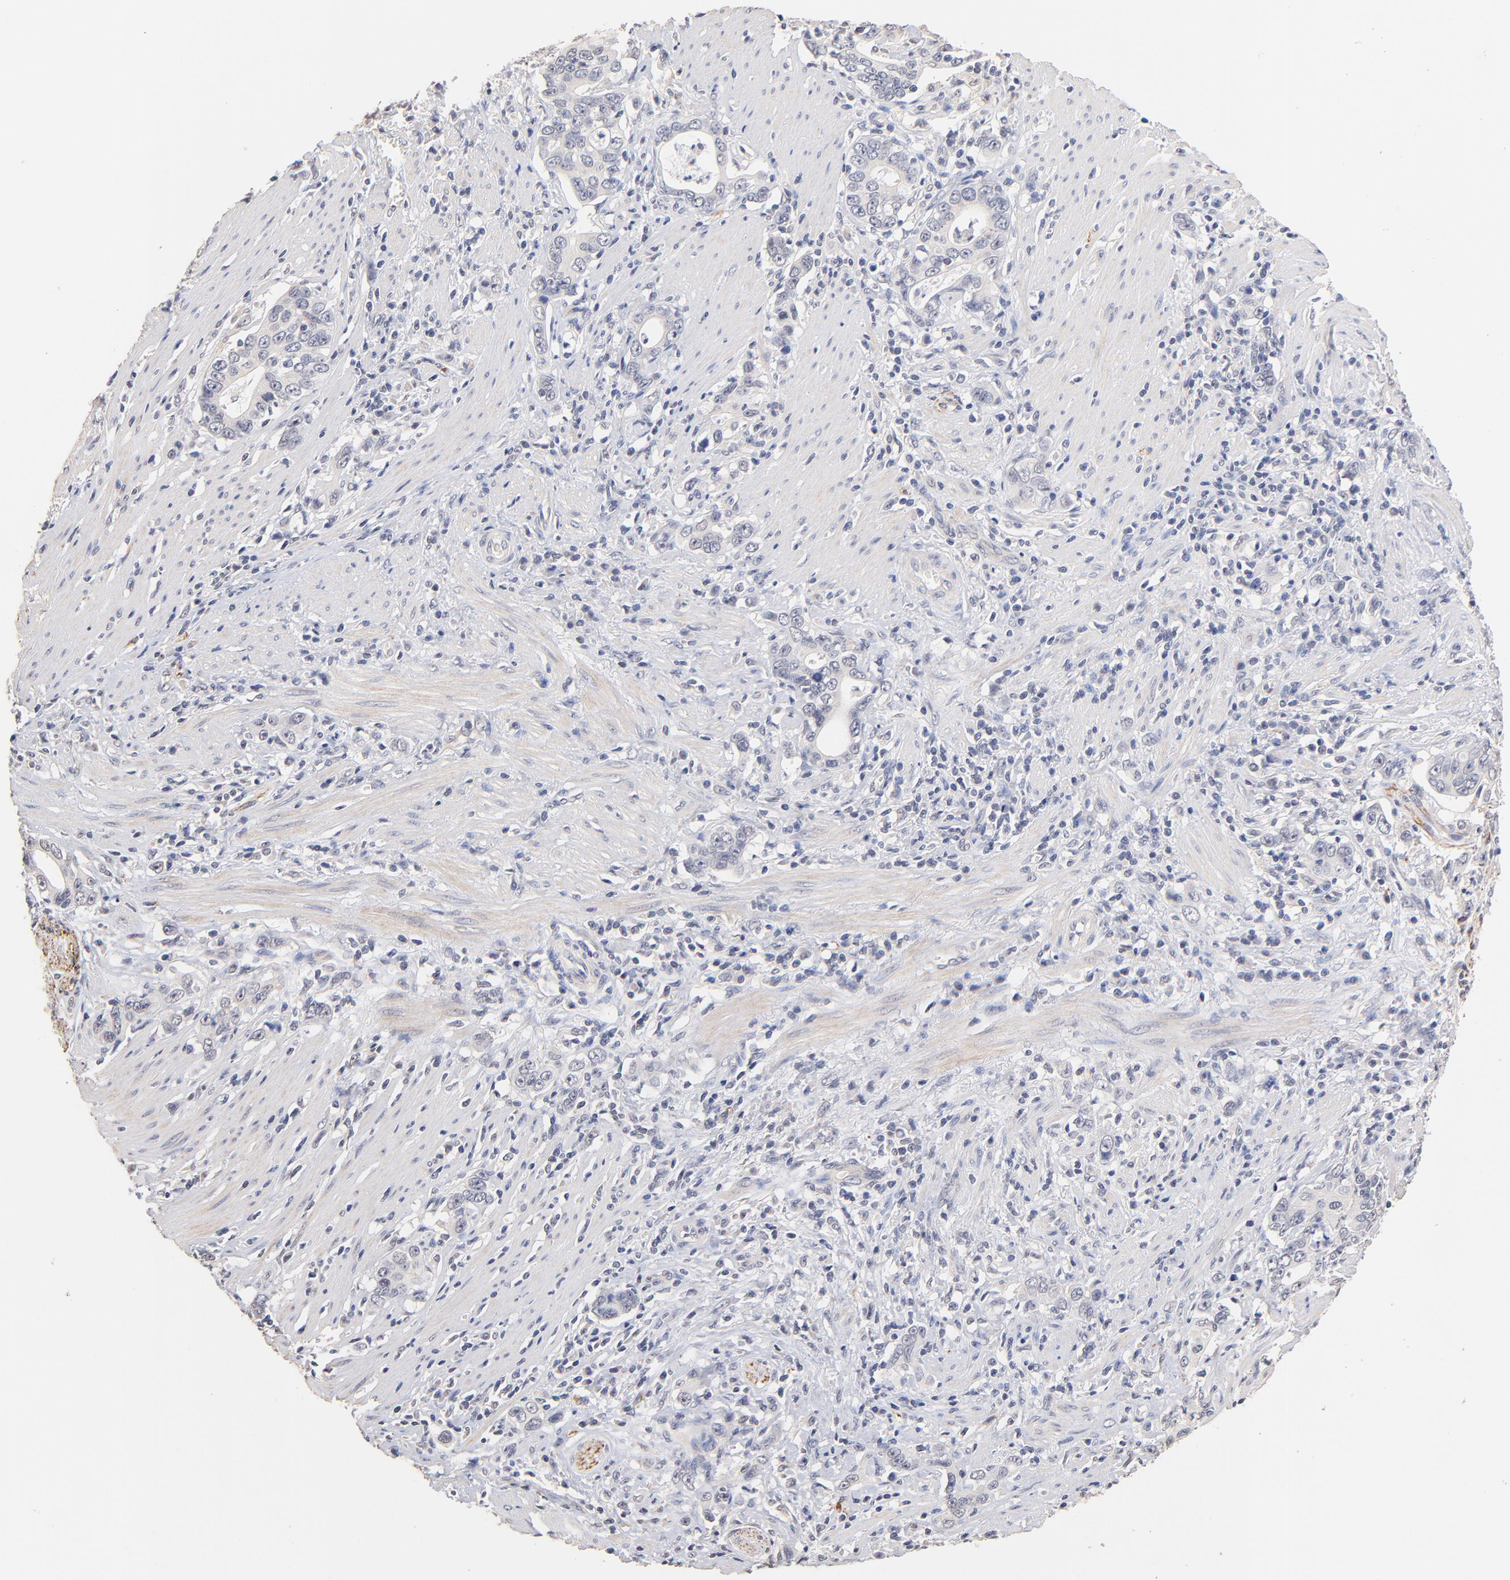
{"staining": {"intensity": "negative", "quantity": "none", "location": "none"}, "tissue": "stomach cancer", "cell_type": "Tumor cells", "image_type": "cancer", "snomed": [{"axis": "morphology", "description": "Adenocarcinoma, NOS"}, {"axis": "topography", "description": "Stomach, lower"}], "caption": "Image shows no protein expression in tumor cells of stomach cancer (adenocarcinoma) tissue.", "gene": "RIBC2", "patient": {"sex": "female", "age": 72}}